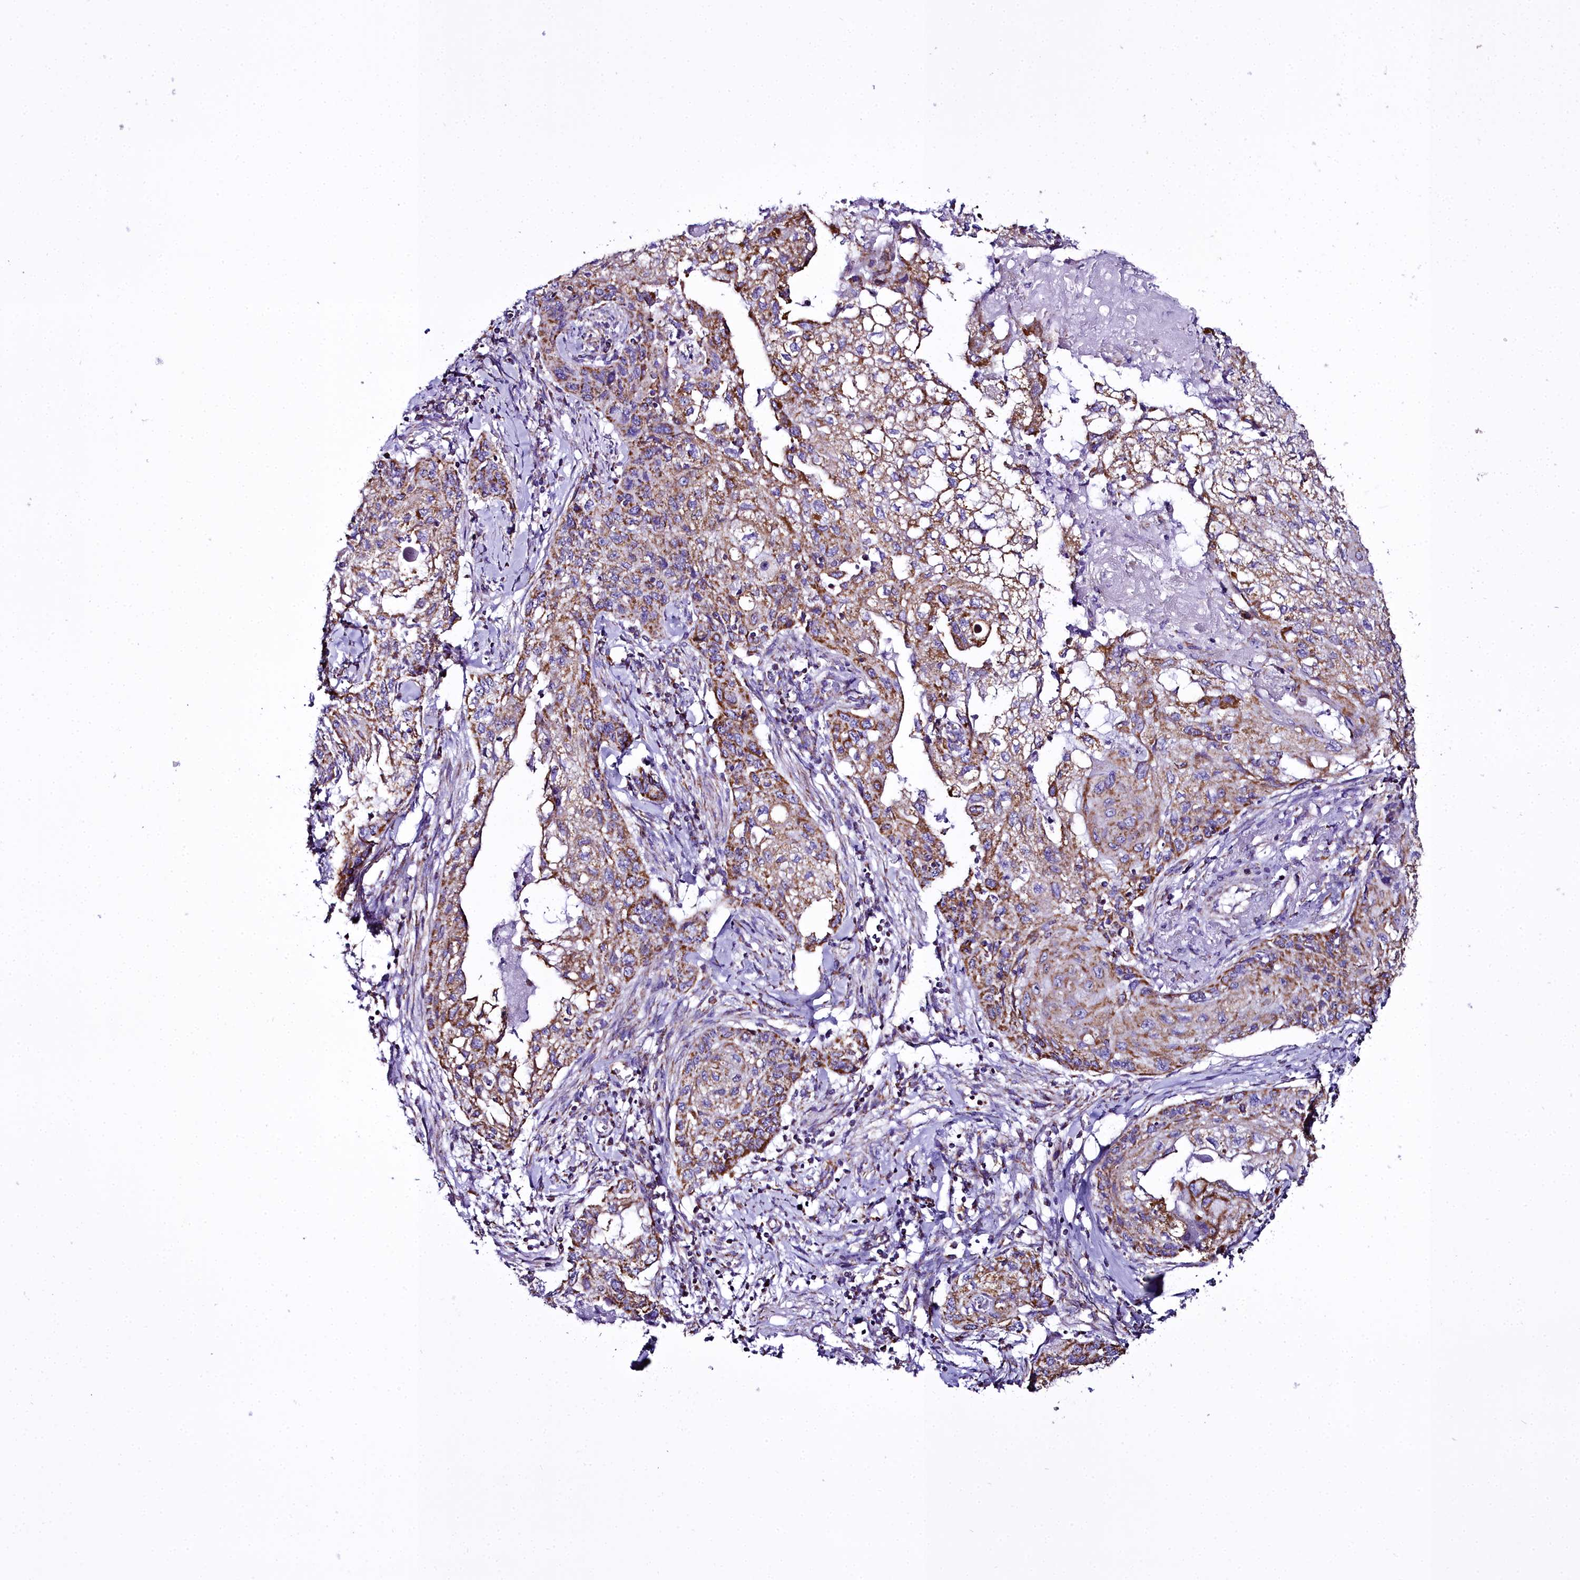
{"staining": {"intensity": "moderate", "quantity": ">75%", "location": "cytoplasmic/membranous"}, "tissue": "cervical cancer", "cell_type": "Tumor cells", "image_type": "cancer", "snomed": [{"axis": "morphology", "description": "Squamous cell carcinoma, NOS"}, {"axis": "topography", "description": "Cervix"}], "caption": "Tumor cells reveal medium levels of moderate cytoplasmic/membranous staining in about >75% of cells in human cervical cancer.", "gene": "WDFY3", "patient": {"sex": "female", "age": 67}}